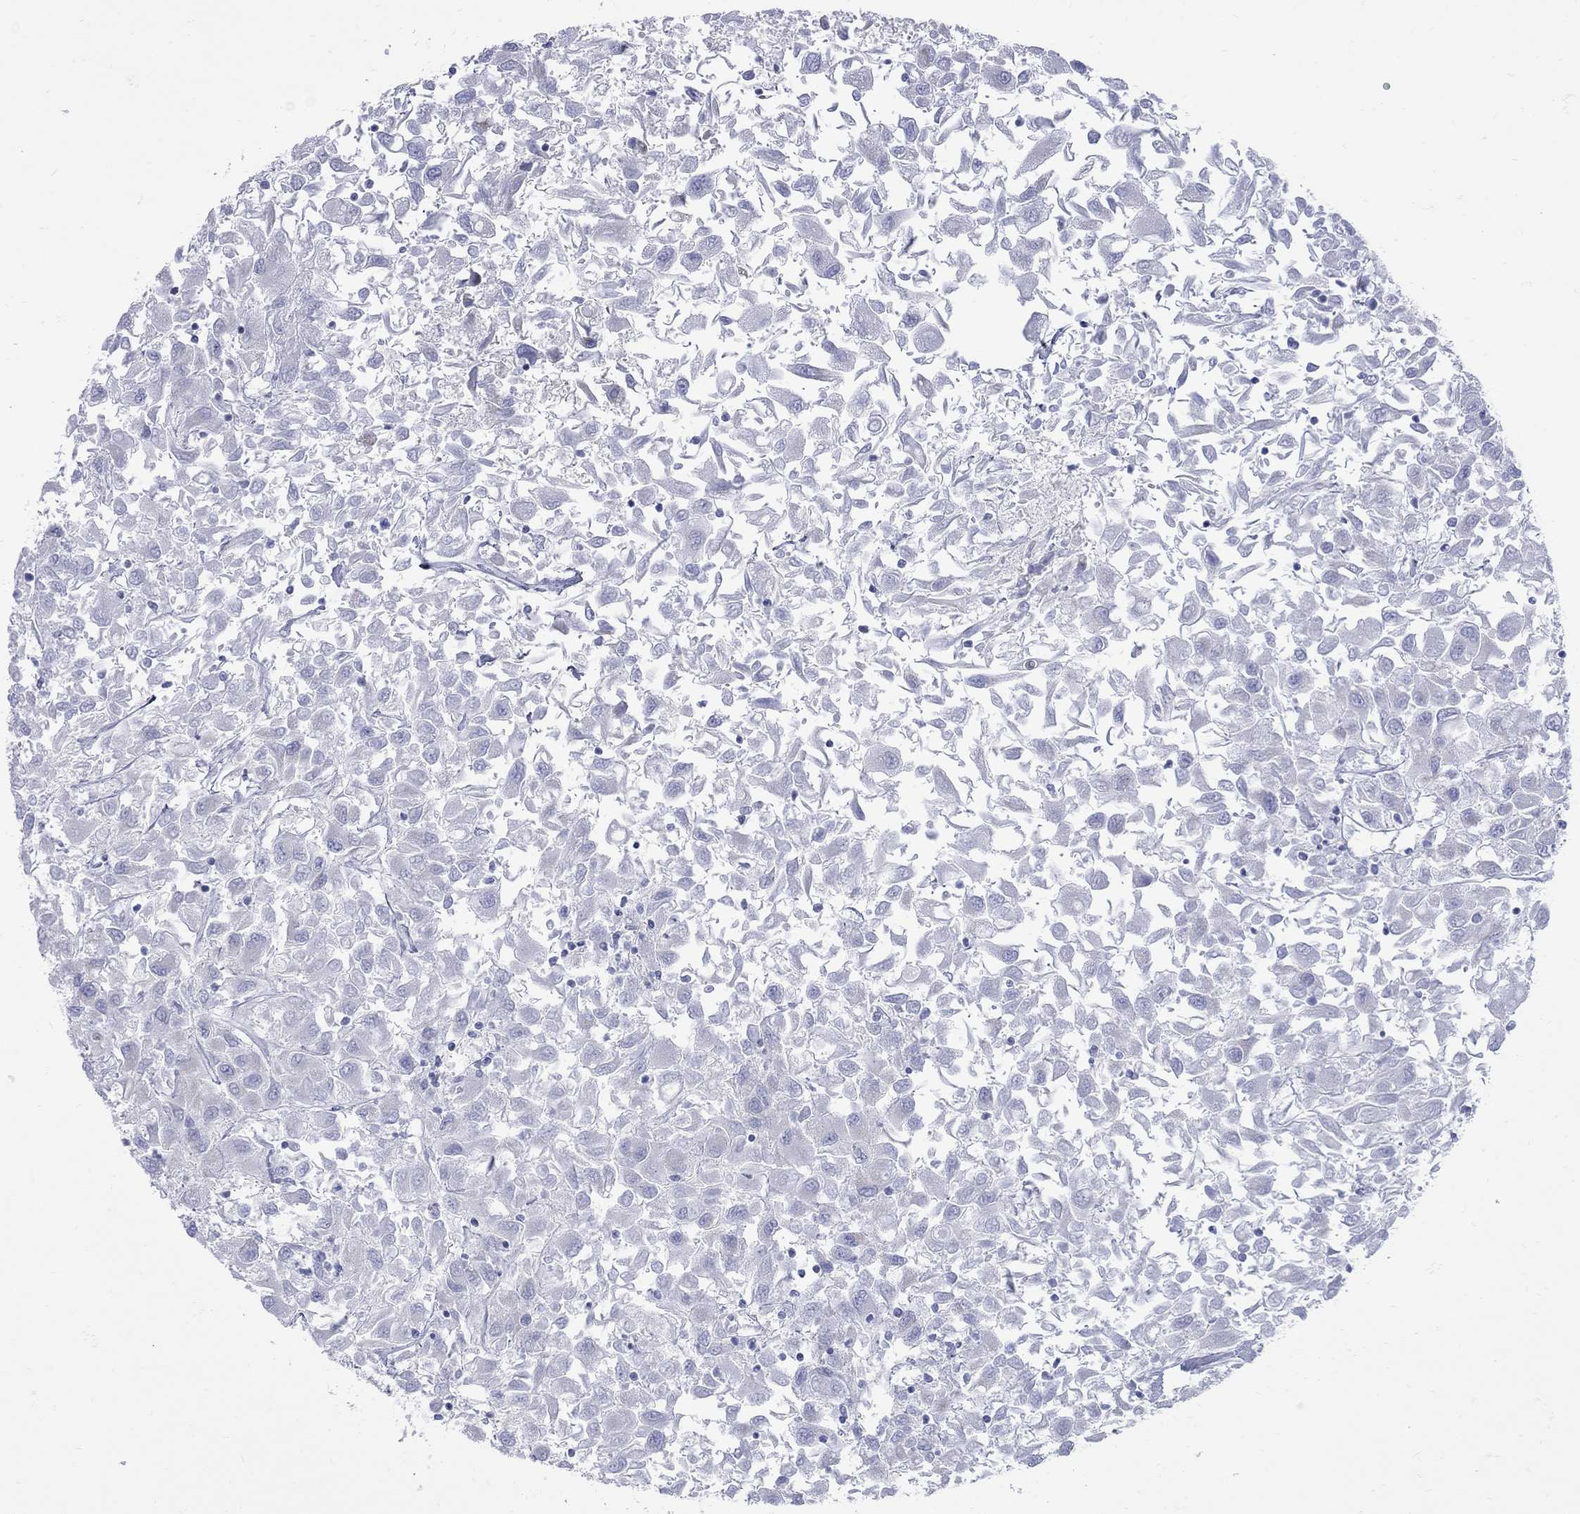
{"staining": {"intensity": "negative", "quantity": "none", "location": "none"}, "tissue": "renal cancer", "cell_type": "Tumor cells", "image_type": "cancer", "snomed": [{"axis": "morphology", "description": "Adenocarcinoma, NOS"}, {"axis": "topography", "description": "Kidney"}], "caption": "A photomicrograph of adenocarcinoma (renal) stained for a protein exhibits no brown staining in tumor cells.", "gene": "PDZD3", "patient": {"sex": "female", "age": 76}}